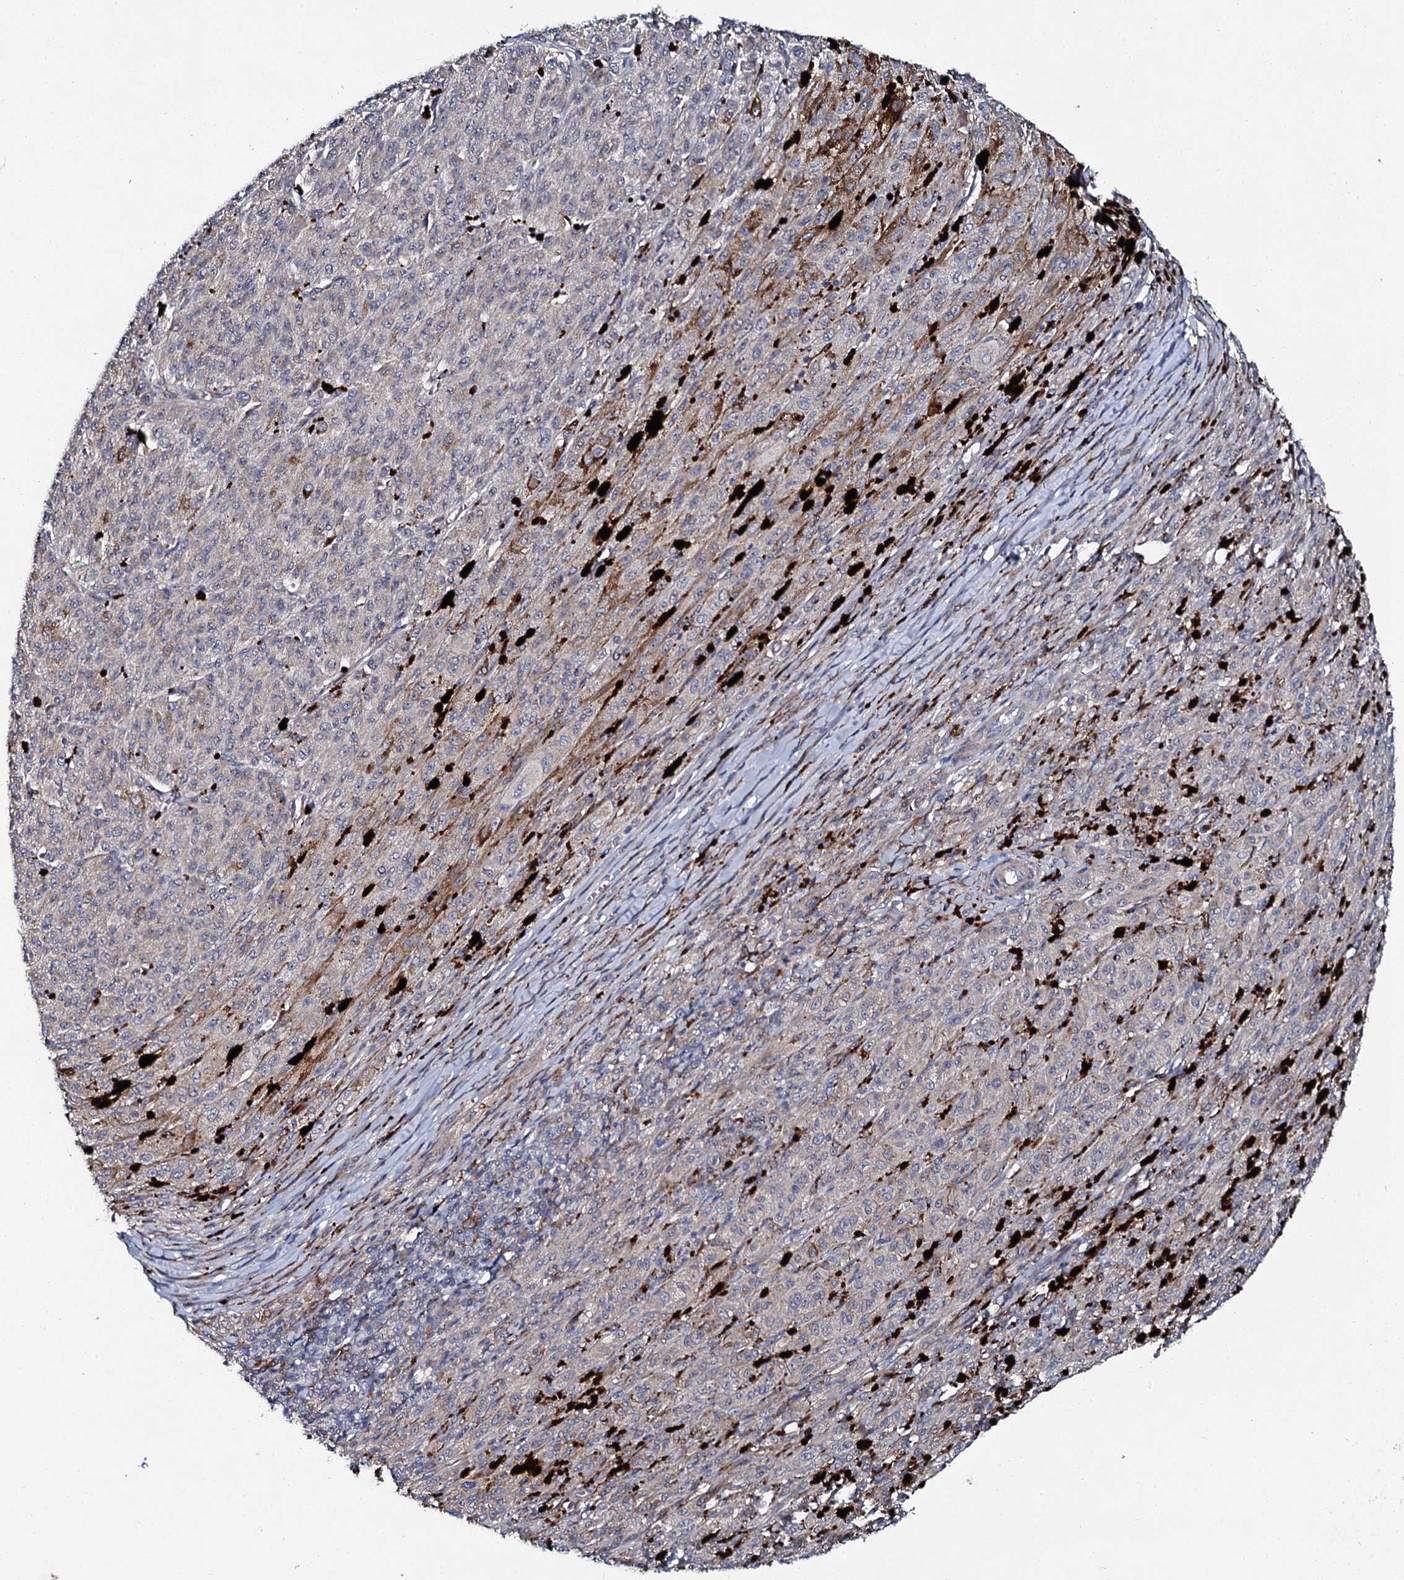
{"staining": {"intensity": "negative", "quantity": "none", "location": "none"}, "tissue": "melanoma", "cell_type": "Tumor cells", "image_type": "cancer", "snomed": [{"axis": "morphology", "description": "Malignant melanoma, NOS"}, {"axis": "topography", "description": "Skin"}], "caption": "Immunohistochemical staining of malignant melanoma exhibits no significant expression in tumor cells.", "gene": "LRRC28", "patient": {"sex": "female", "age": 52}}